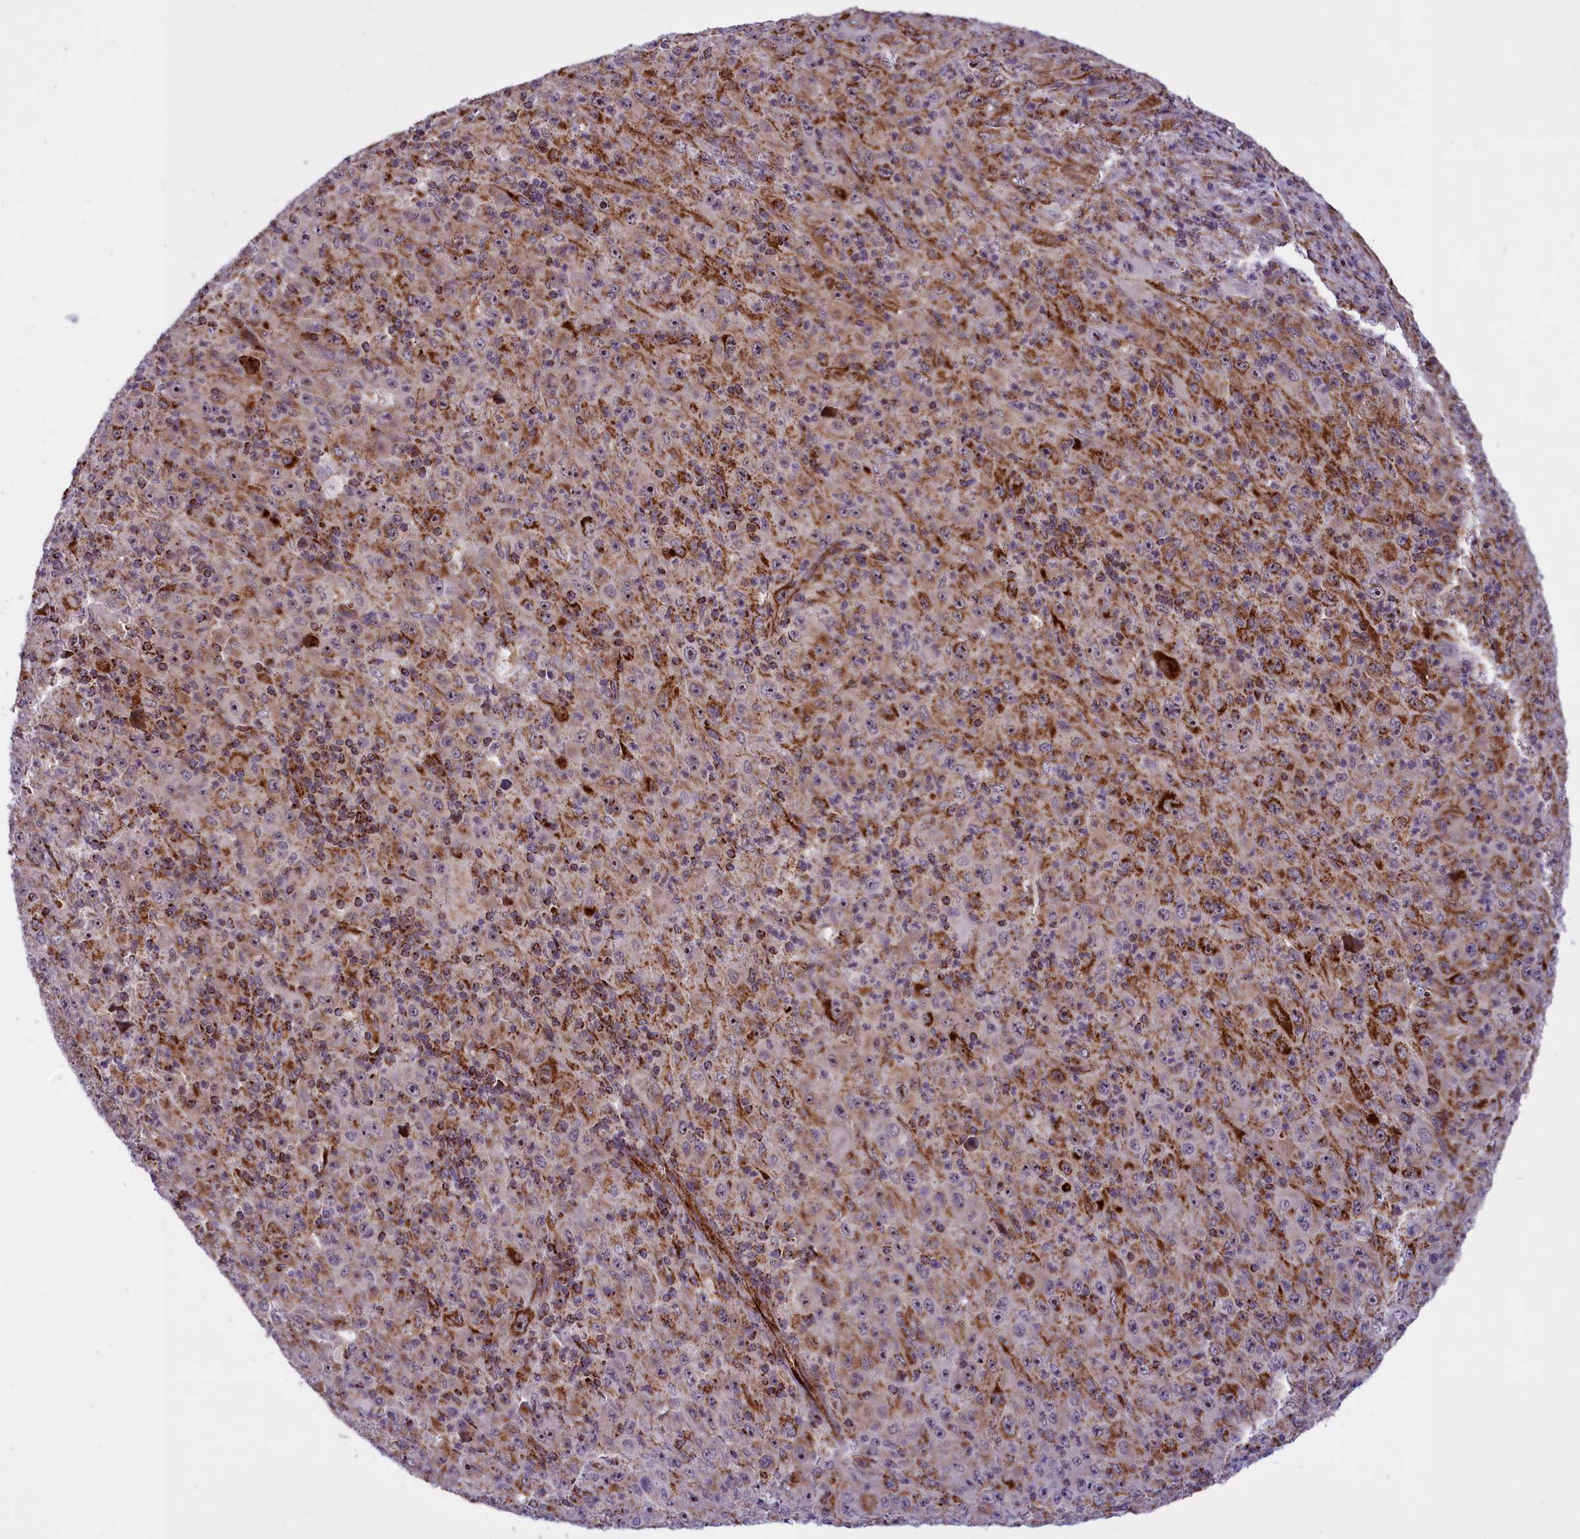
{"staining": {"intensity": "moderate", "quantity": "25%-75%", "location": "cytoplasmic/membranous"}, "tissue": "melanoma", "cell_type": "Tumor cells", "image_type": "cancer", "snomed": [{"axis": "morphology", "description": "Malignant melanoma, Metastatic site"}, {"axis": "topography", "description": "Skin"}], "caption": "DAB immunohistochemical staining of malignant melanoma (metastatic site) reveals moderate cytoplasmic/membranous protein expression in approximately 25%-75% of tumor cells. The protein is shown in brown color, while the nuclei are stained blue.", "gene": "NDUFS5", "patient": {"sex": "female", "age": 56}}